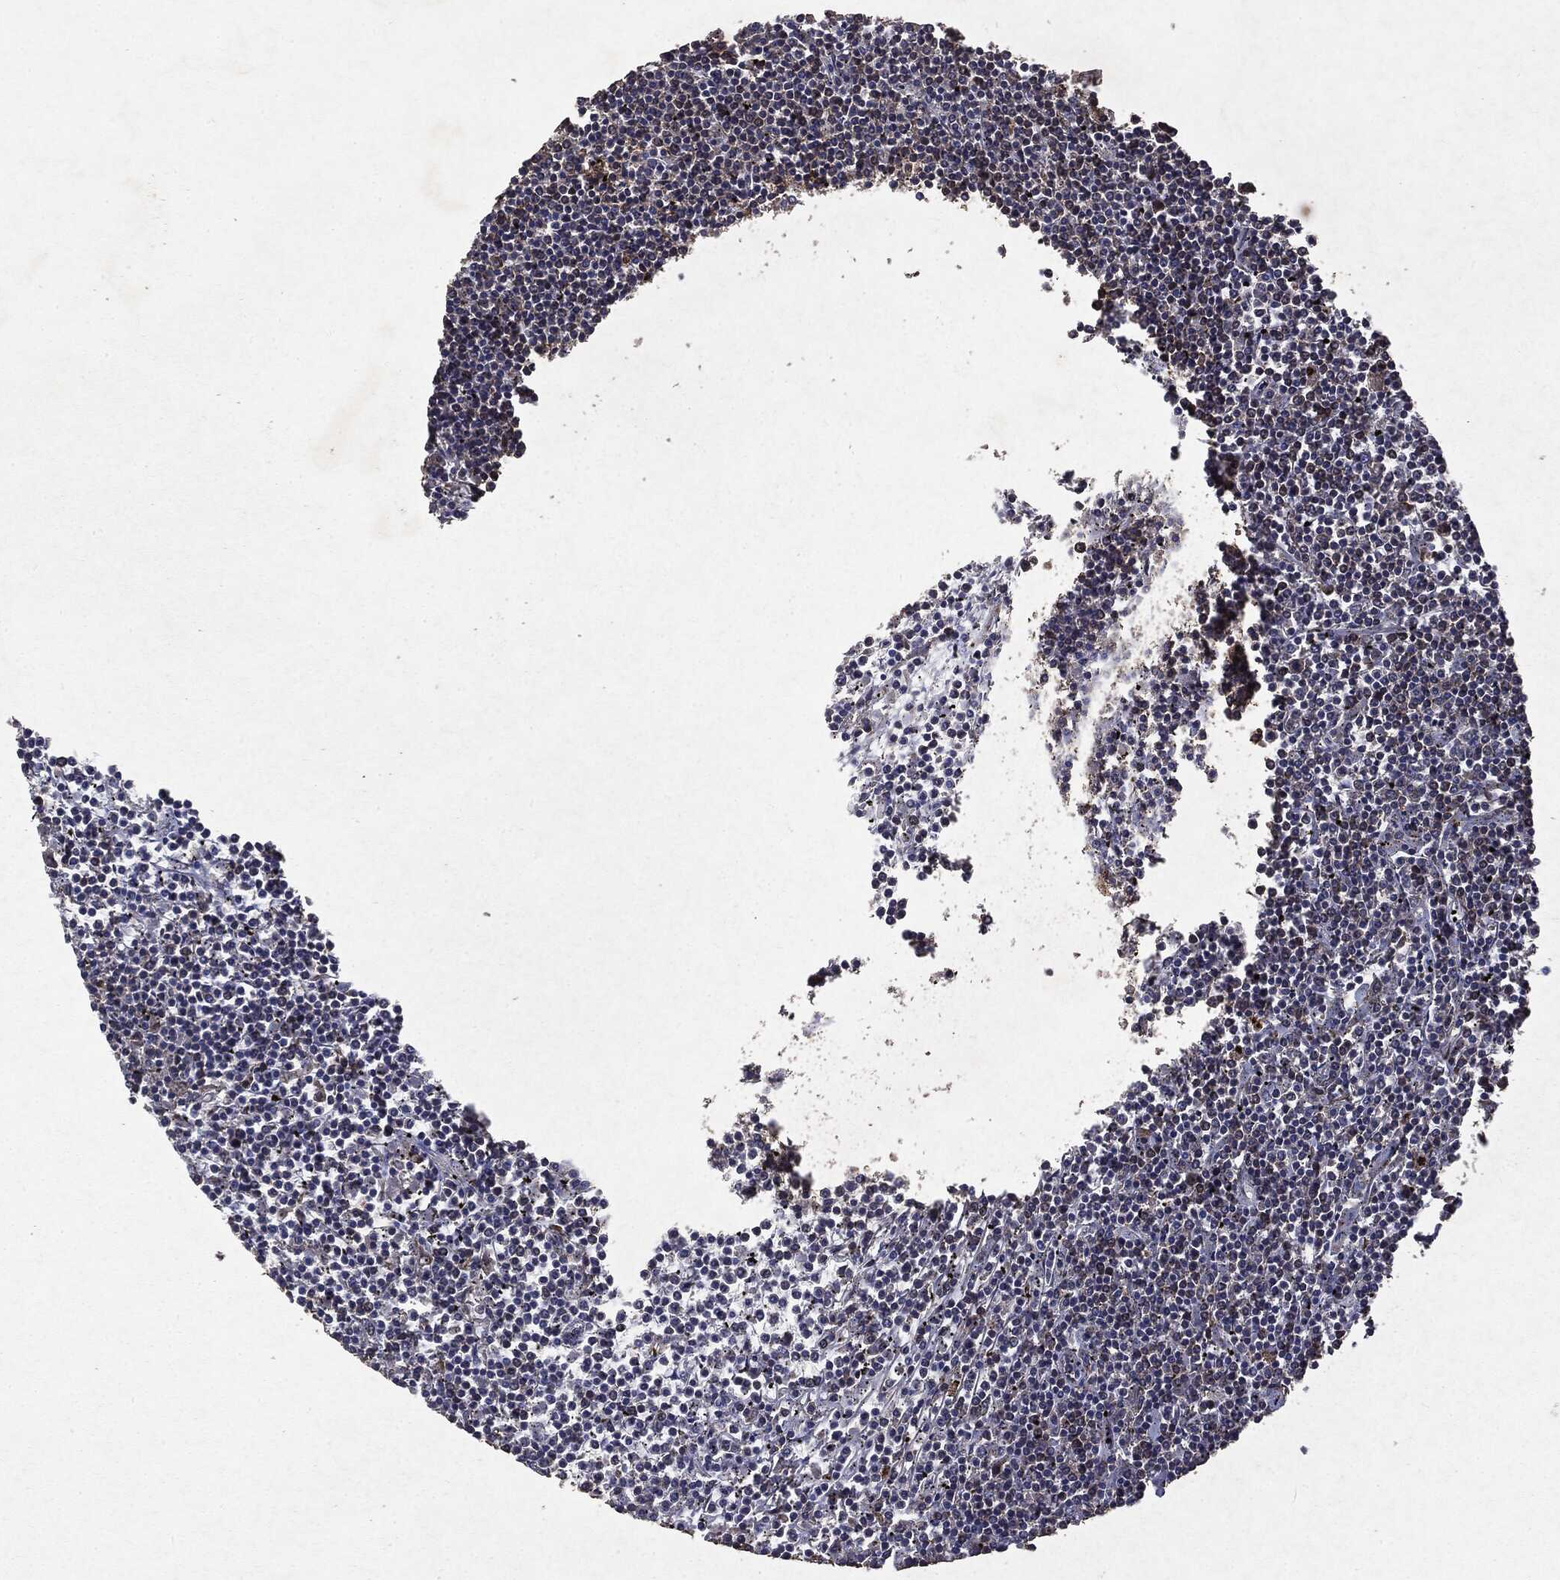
{"staining": {"intensity": "negative", "quantity": "none", "location": "none"}, "tissue": "lymphoma", "cell_type": "Tumor cells", "image_type": "cancer", "snomed": [{"axis": "morphology", "description": "Malignant lymphoma, non-Hodgkin's type, Low grade"}, {"axis": "topography", "description": "Spleen"}], "caption": "A histopathology image of lymphoma stained for a protein demonstrates no brown staining in tumor cells.", "gene": "PTEN", "patient": {"sex": "female", "age": 19}}